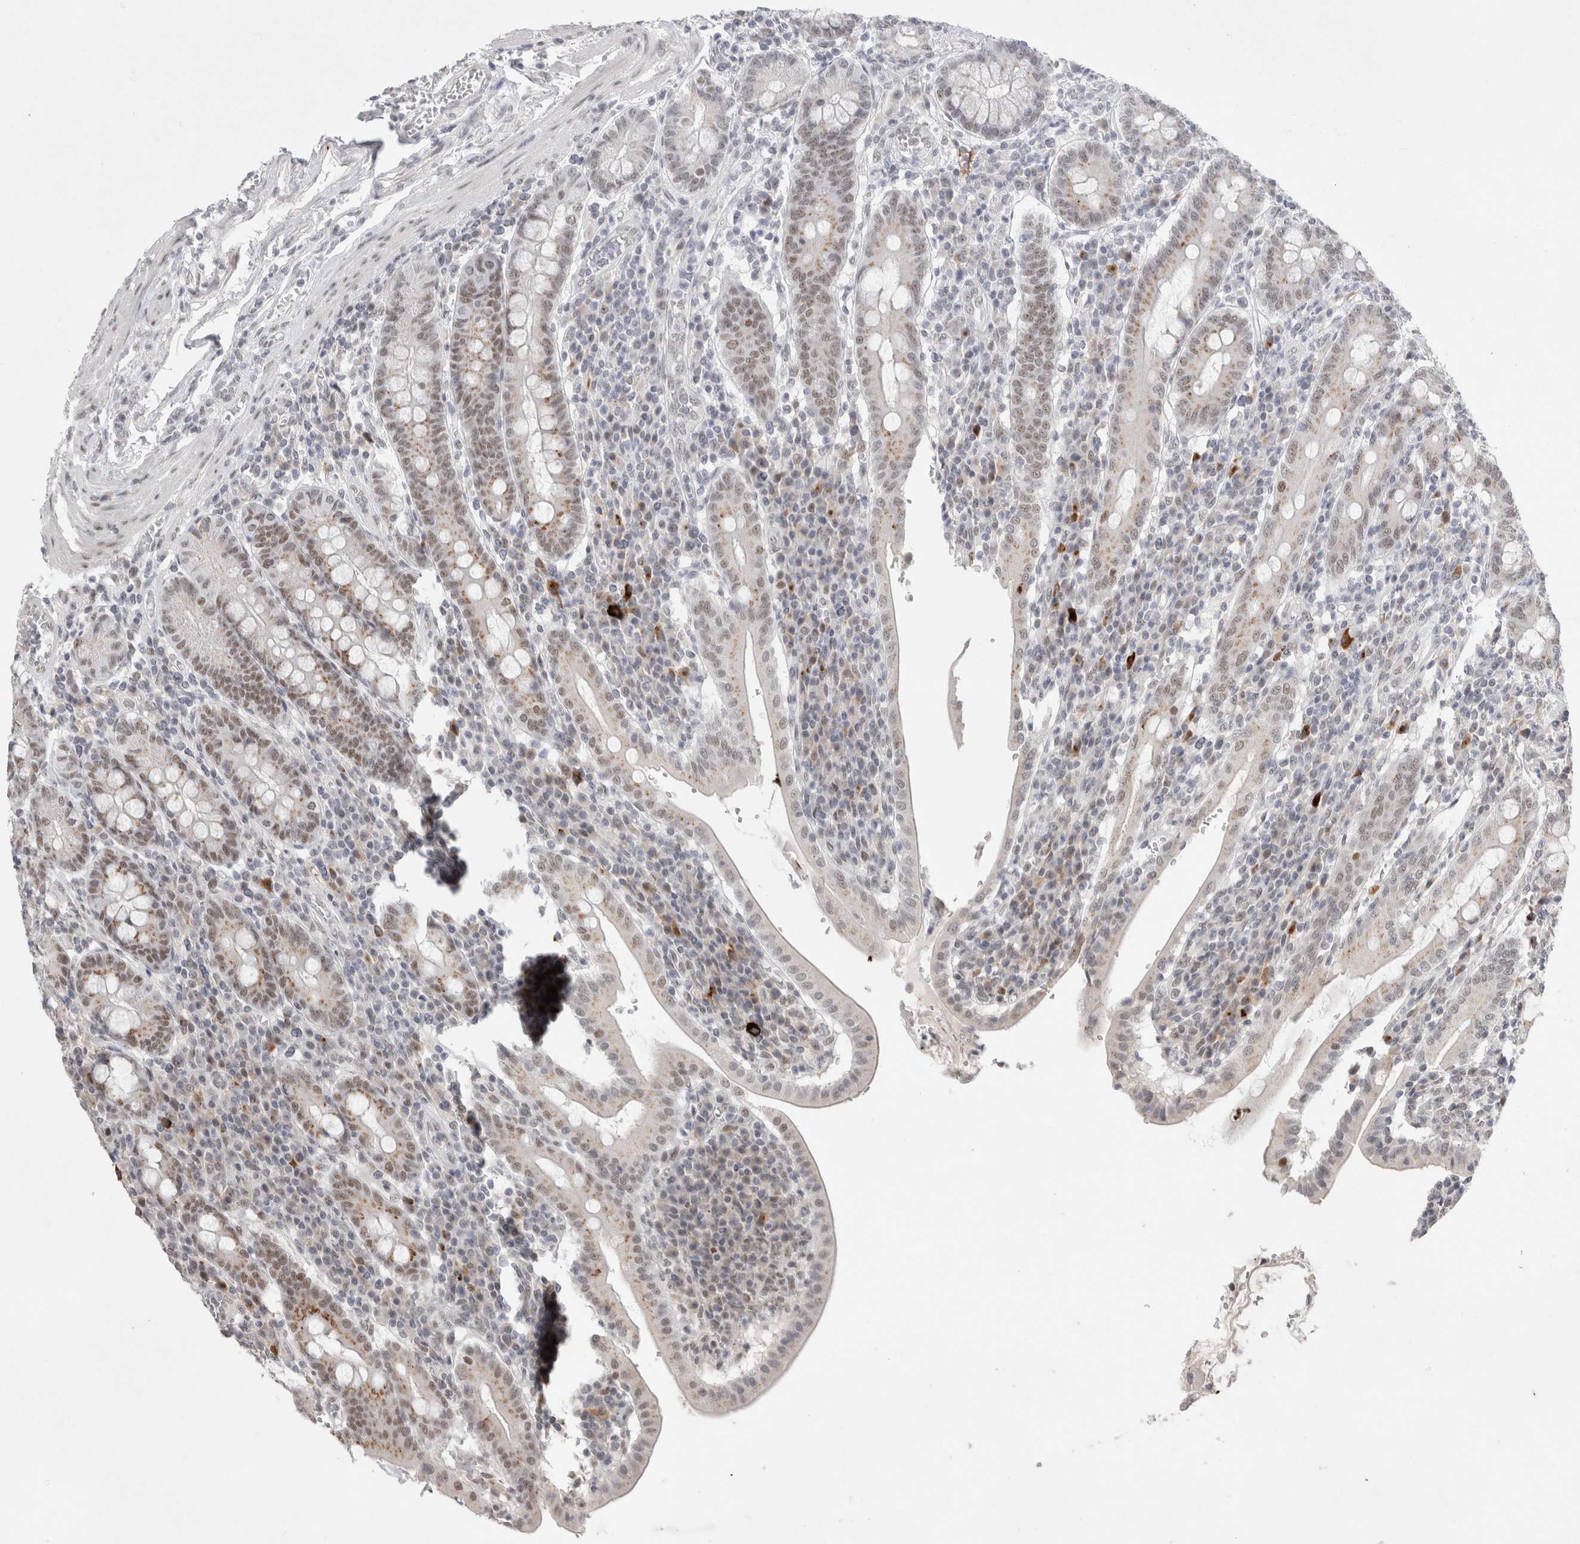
{"staining": {"intensity": "weak", "quantity": ">75%", "location": "cytoplasmic/membranous,nuclear"}, "tissue": "duodenum", "cell_type": "Glandular cells", "image_type": "normal", "snomed": [{"axis": "morphology", "description": "Normal tissue, NOS"}, {"axis": "morphology", "description": "Adenocarcinoma, NOS"}, {"axis": "topography", "description": "Pancreas"}, {"axis": "topography", "description": "Duodenum"}], "caption": "Immunohistochemical staining of normal human duodenum demonstrates weak cytoplasmic/membranous,nuclear protein expression in approximately >75% of glandular cells. The staining was performed using DAB, with brown indicating positive protein expression. Nuclei are stained blue with hematoxylin.", "gene": "RECQL4", "patient": {"sex": "male", "age": 50}}